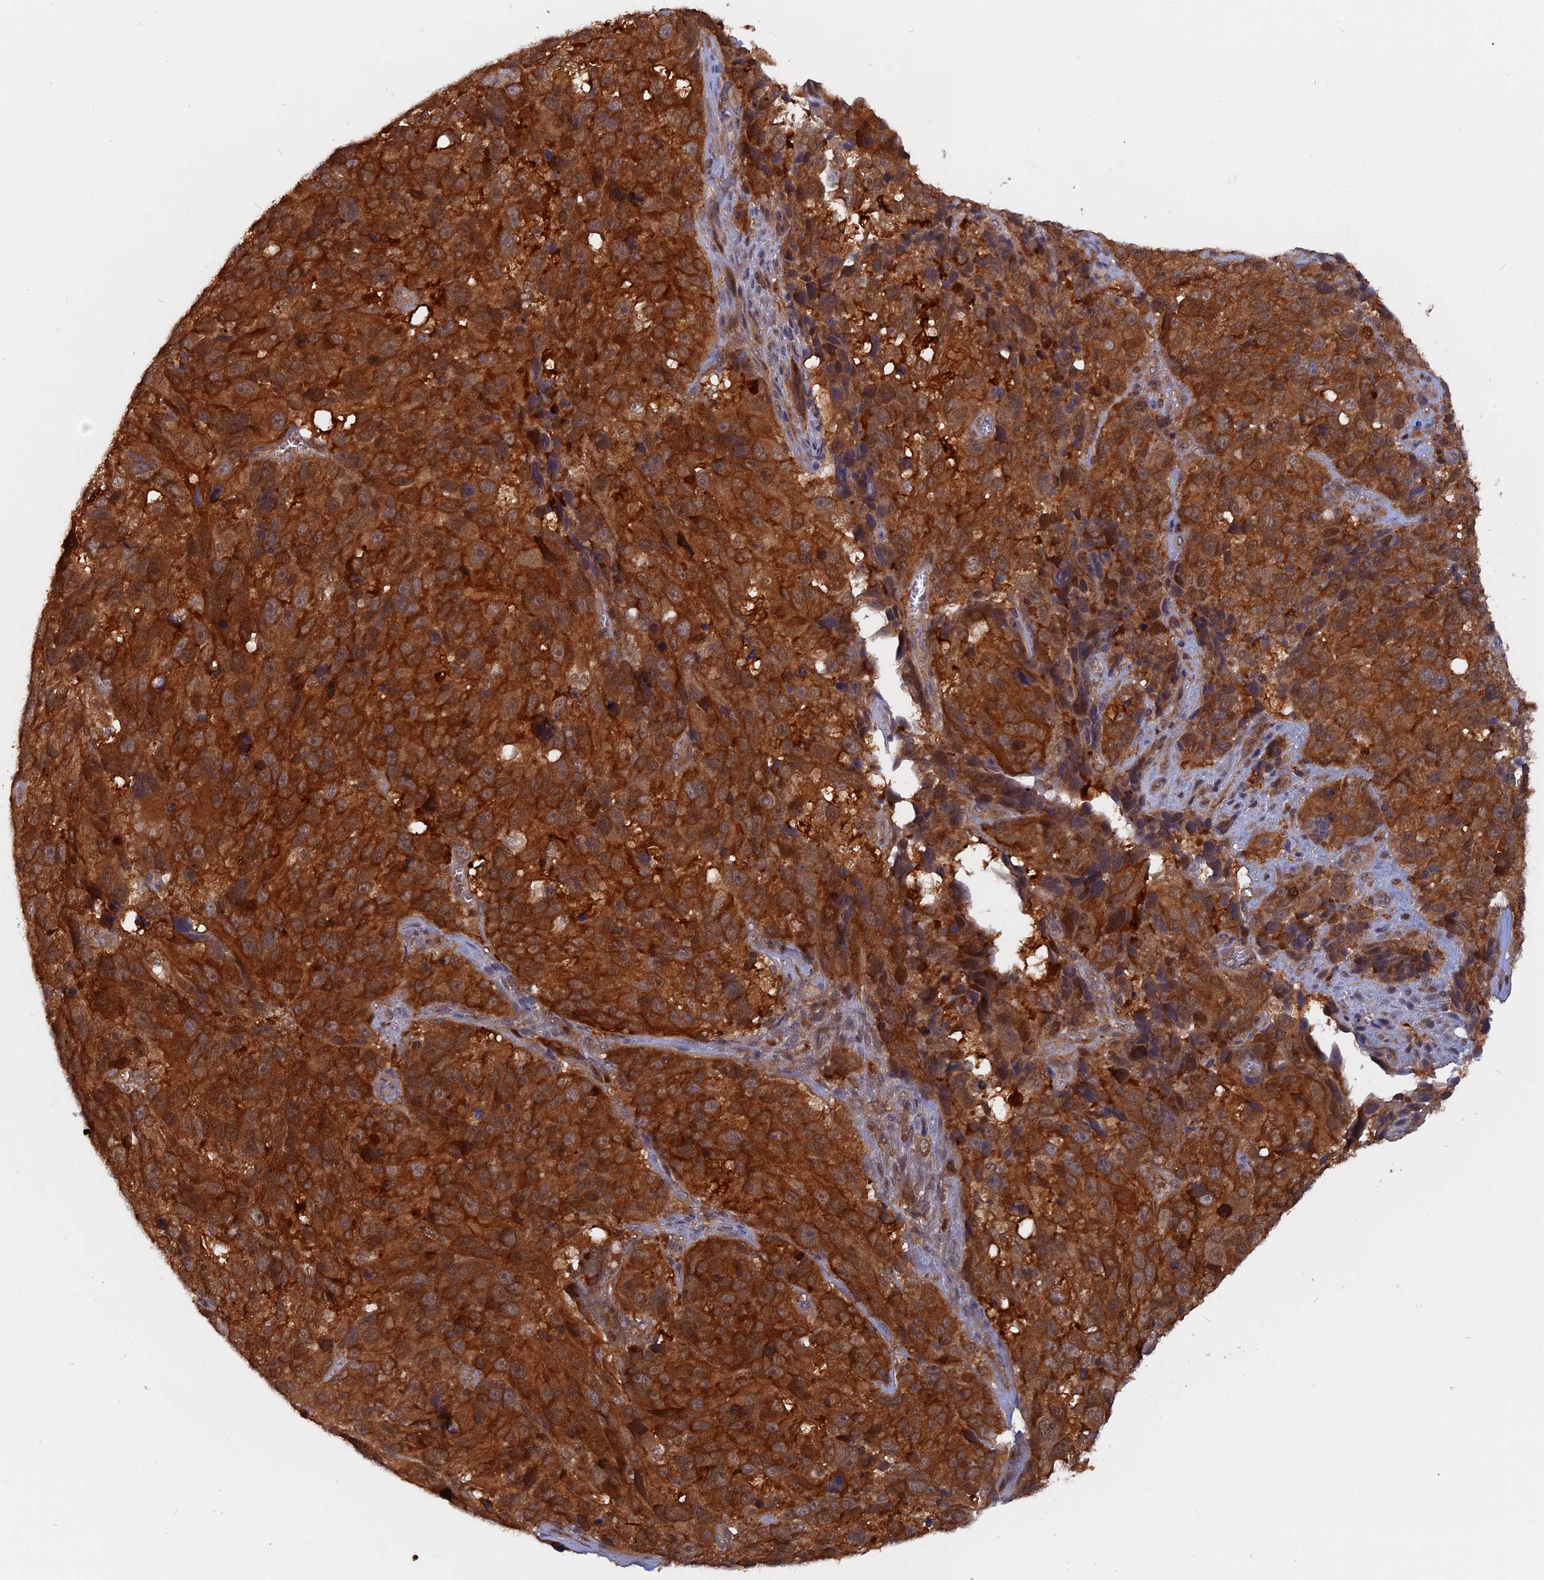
{"staining": {"intensity": "strong", "quantity": ">75%", "location": "cytoplasmic/membranous"}, "tissue": "melanoma", "cell_type": "Tumor cells", "image_type": "cancer", "snomed": [{"axis": "morphology", "description": "Malignant melanoma, NOS"}, {"axis": "topography", "description": "Skin"}], "caption": "IHC histopathology image of neoplastic tissue: melanoma stained using immunohistochemistry displays high levels of strong protein expression localized specifically in the cytoplasmic/membranous of tumor cells, appearing as a cytoplasmic/membranous brown color.", "gene": "BLVRA", "patient": {"sex": "male", "age": 84}}